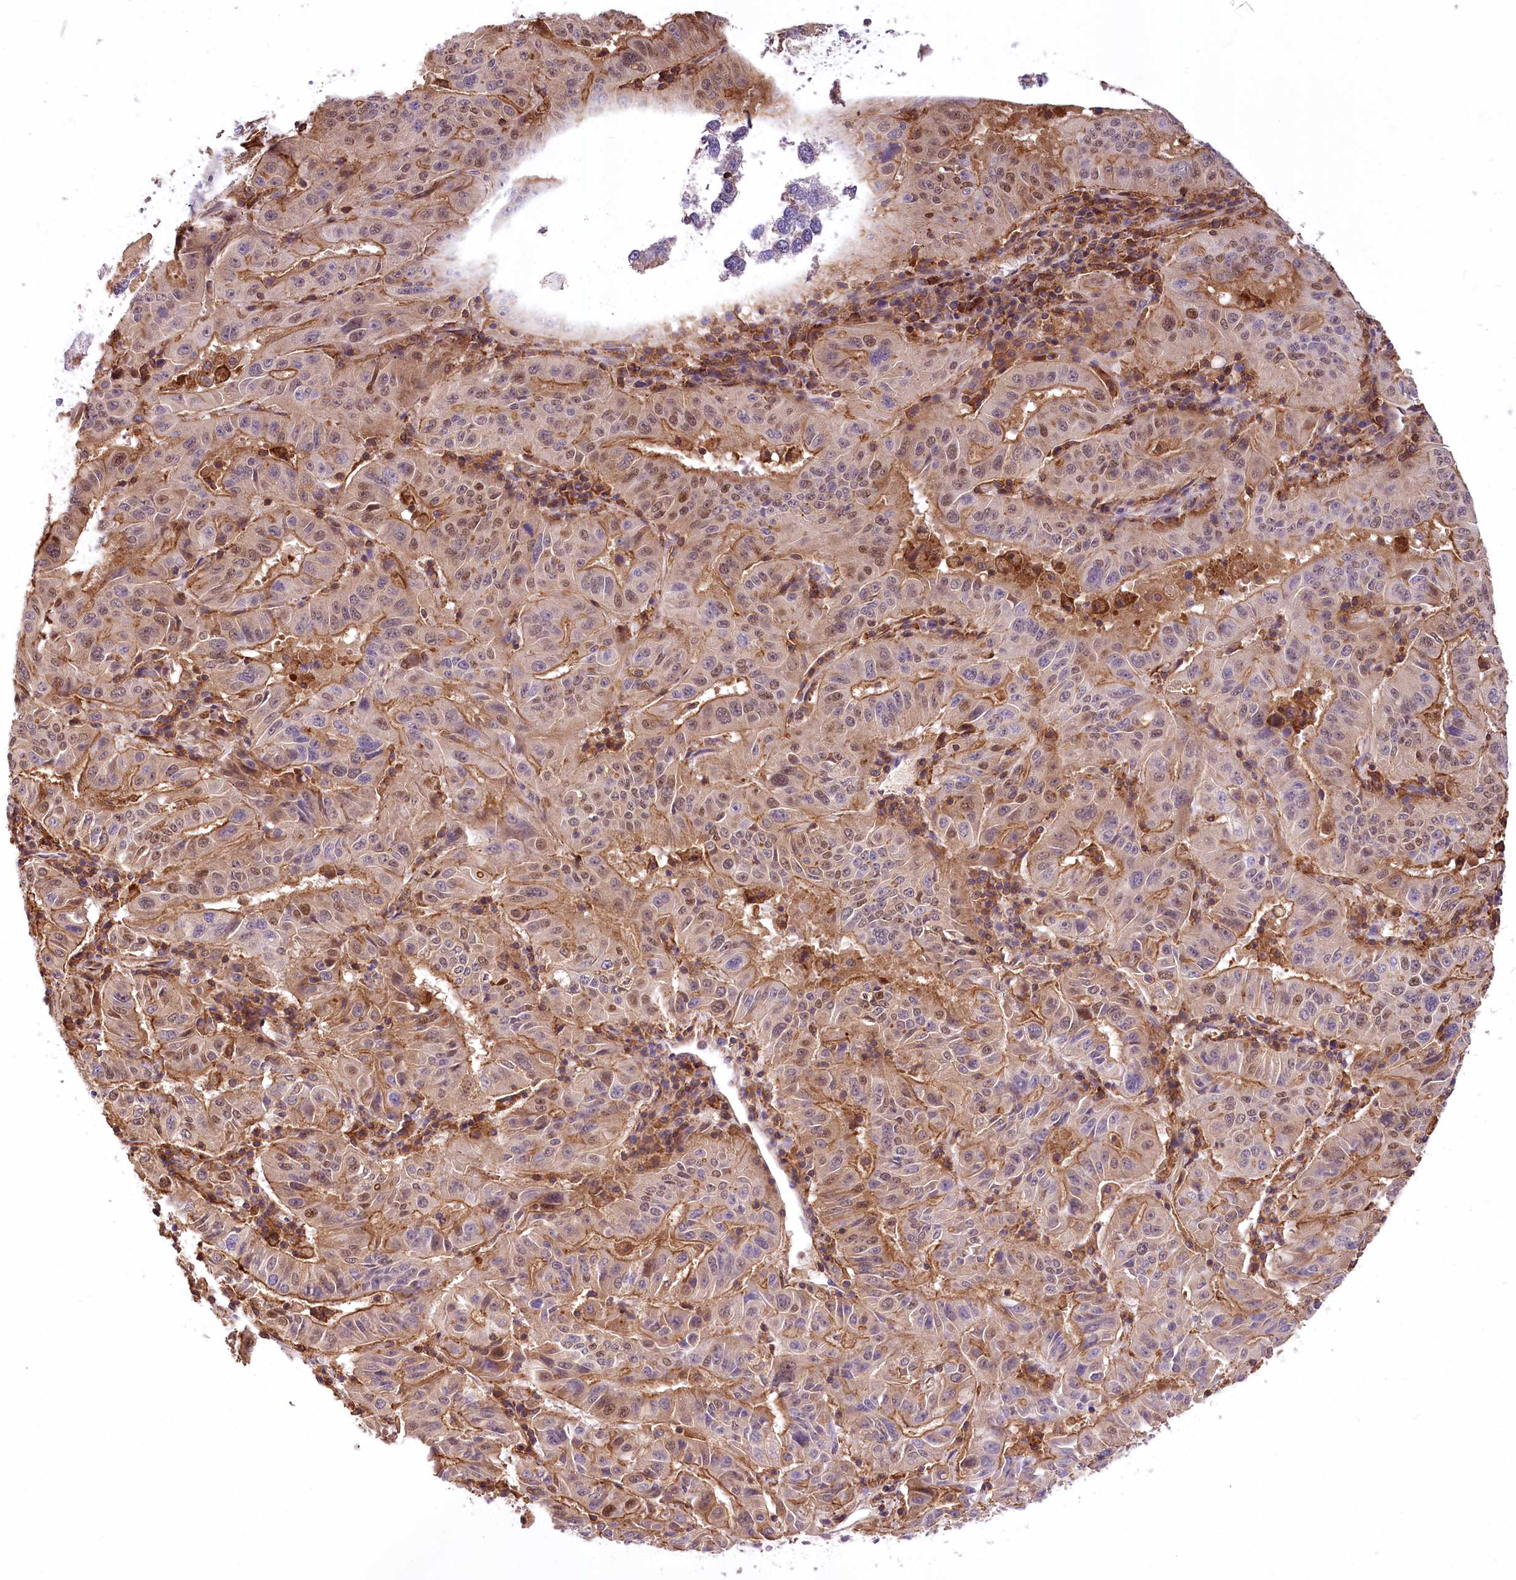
{"staining": {"intensity": "moderate", "quantity": "25%-75%", "location": "cytoplasmic/membranous,nuclear"}, "tissue": "pancreatic cancer", "cell_type": "Tumor cells", "image_type": "cancer", "snomed": [{"axis": "morphology", "description": "Adenocarcinoma, NOS"}, {"axis": "topography", "description": "Pancreas"}], "caption": "High-power microscopy captured an IHC photomicrograph of pancreatic adenocarcinoma, revealing moderate cytoplasmic/membranous and nuclear expression in approximately 25%-75% of tumor cells.", "gene": "DPP3", "patient": {"sex": "male", "age": 63}}